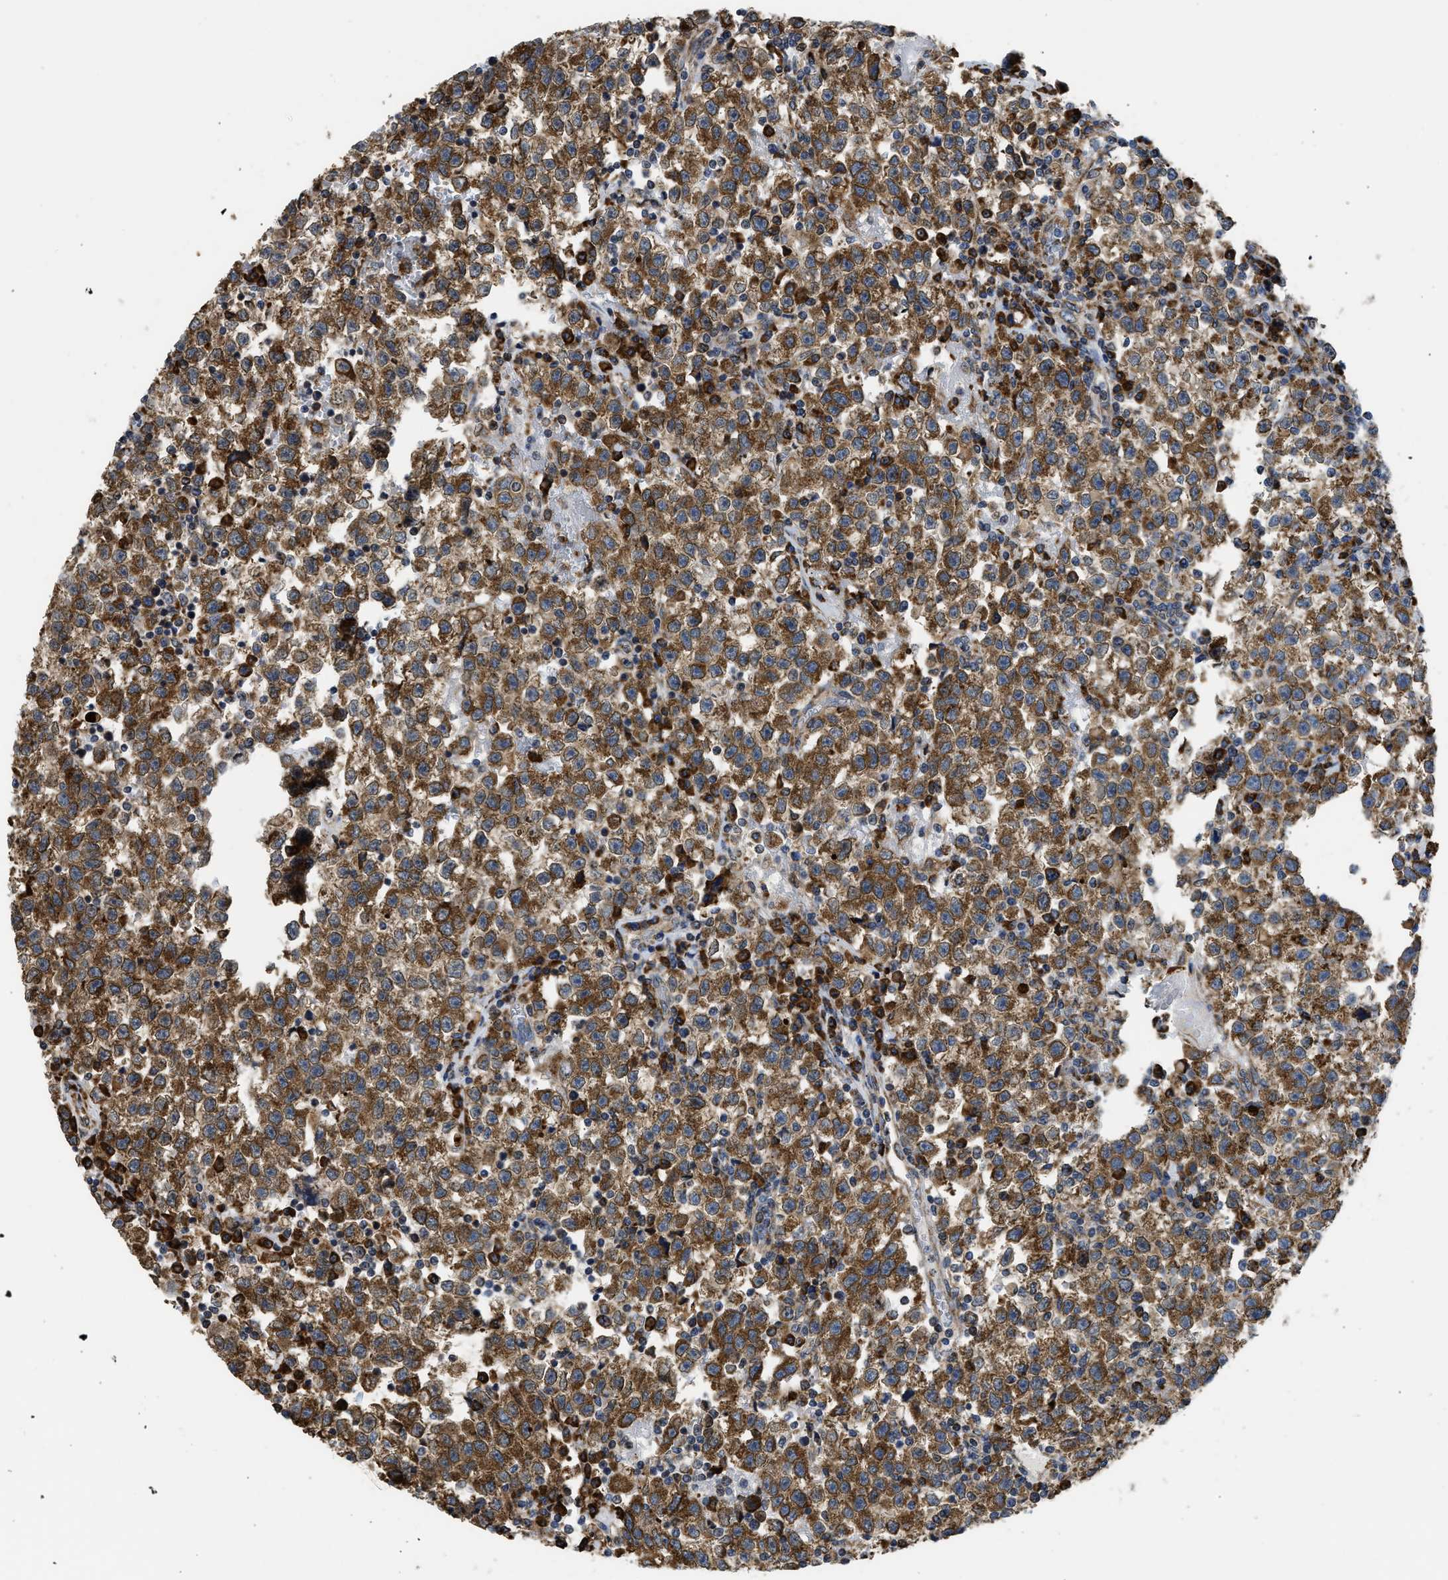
{"staining": {"intensity": "moderate", "quantity": ">75%", "location": "cytoplasmic/membranous"}, "tissue": "testis cancer", "cell_type": "Tumor cells", "image_type": "cancer", "snomed": [{"axis": "morphology", "description": "Seminoma, NOS"}, {"axis": "topography", "description": "Testis"}], "caption": "IHC of testis cancer (seminoma) demonstrates medium levels of moderate cytoplasmic/membranous staining in approximately >75% of tumor cells.", "gene": "CYCS", "patient": {"sex": "male", "age": 22}}